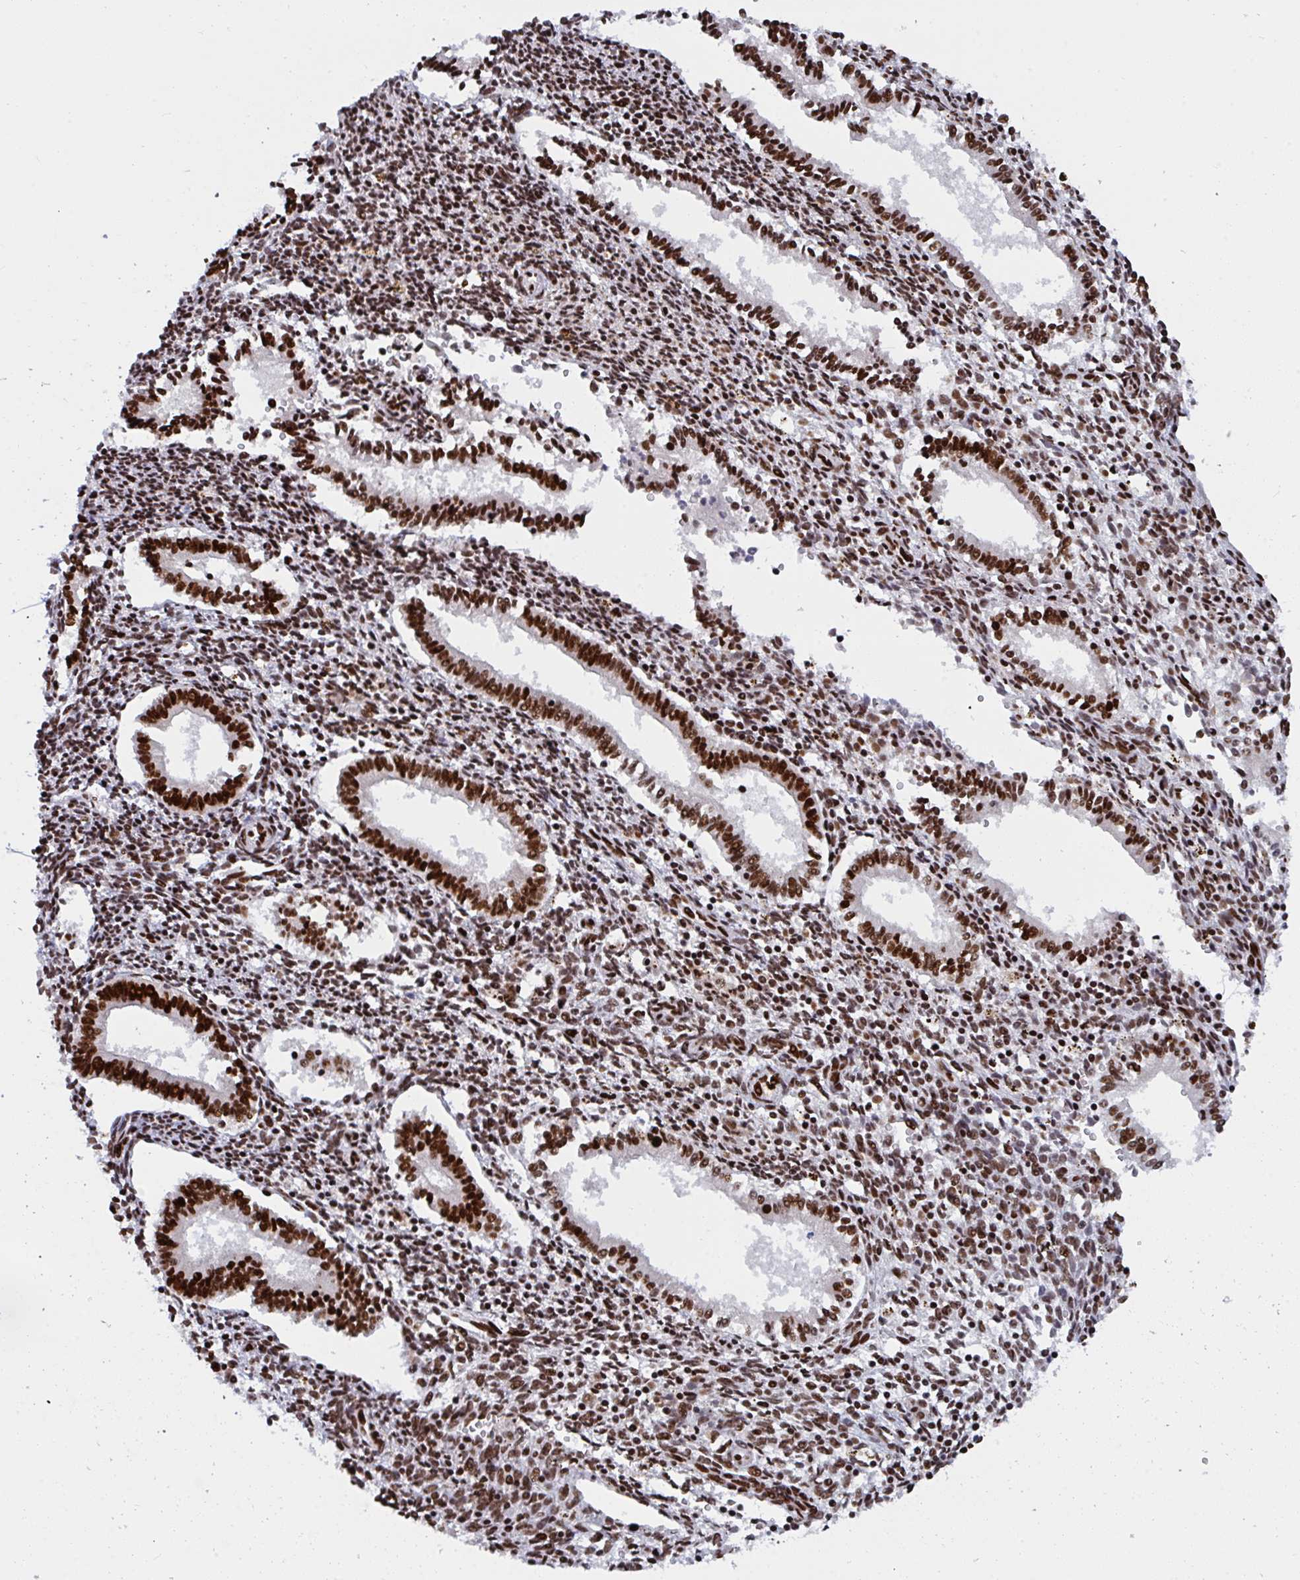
{"staining": {"intensity": "strong", "quantity": ">75%", "location": "nuclear"}, "tissue": "endometrium", "cell_type": "Cells in endometrial stroma", "image_type": "normal", "snomed": [{"axis": "morphology", "description": "Normal tissue, NOS"}, {"axis": "topography", "description": "Endometrium"}], "caption": "Human endometrium stained for a protein (brown) demonstrates strong nuclear positive expression in approximately >75% of cells in endometrial stroma.", "gene": "ZNF607", "patient": {"sex": "female", "age": 41}}